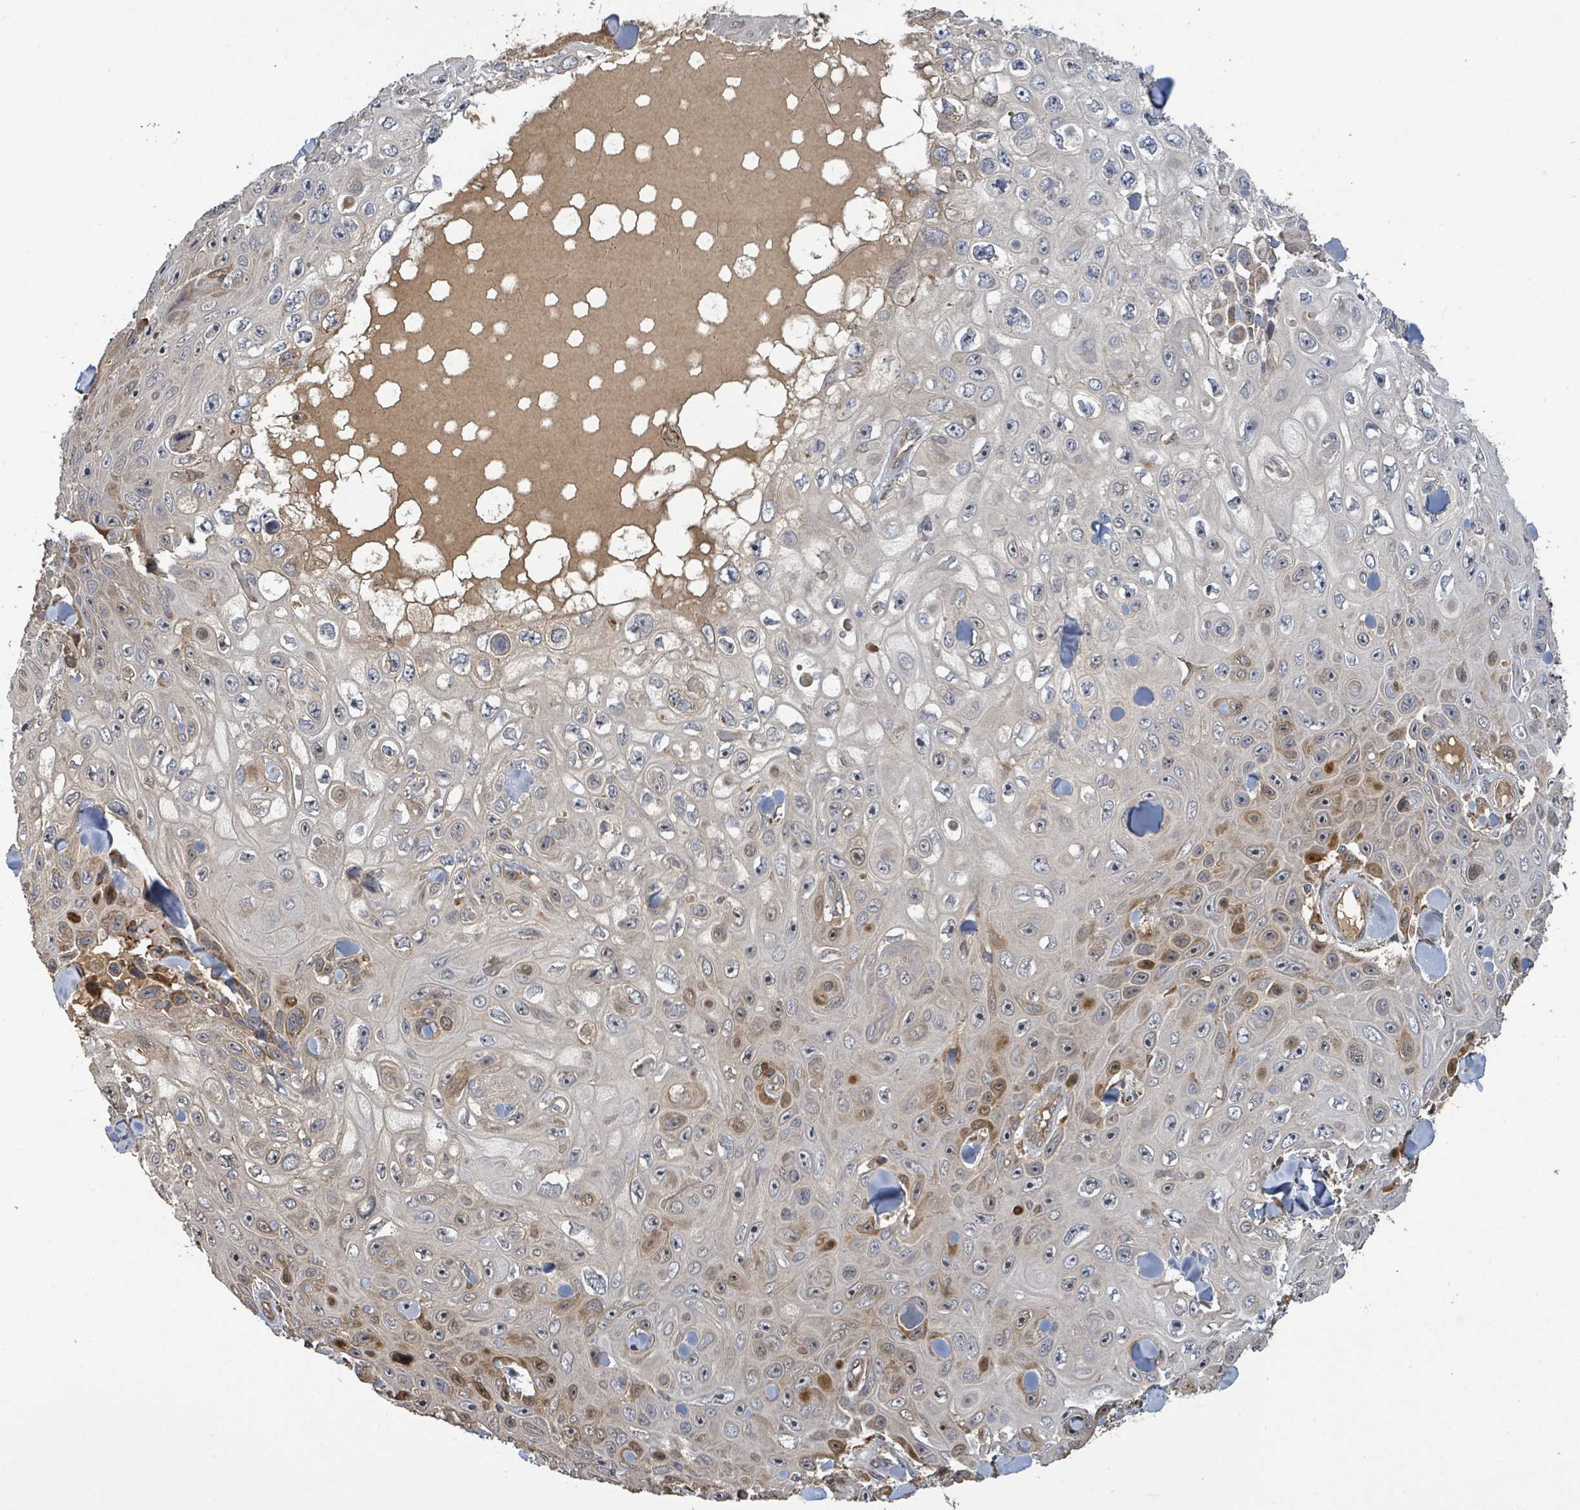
{"staining": {"intensity": "moderate", "quantity": "<25%", "location": "cytoplasmic/membranous"}, "tissue": "skin cancer", "cell_type": "Tumor cells", "image_type": "cancer", "snomed": [{"axis": "morphology", "description": "Squamous cell carcinoma, NOS"}, {"axis": "topography", "description": "Skin"}], "caption": "This image displays immunohistochemistry staining of skin cancer (squamous cell carcinoma), with low moderate cytoplasmic/membranous expression in approximately <25% of tumor cells.", "gene": "STARD4", "patient": {"sex": "male", "age": 82}}